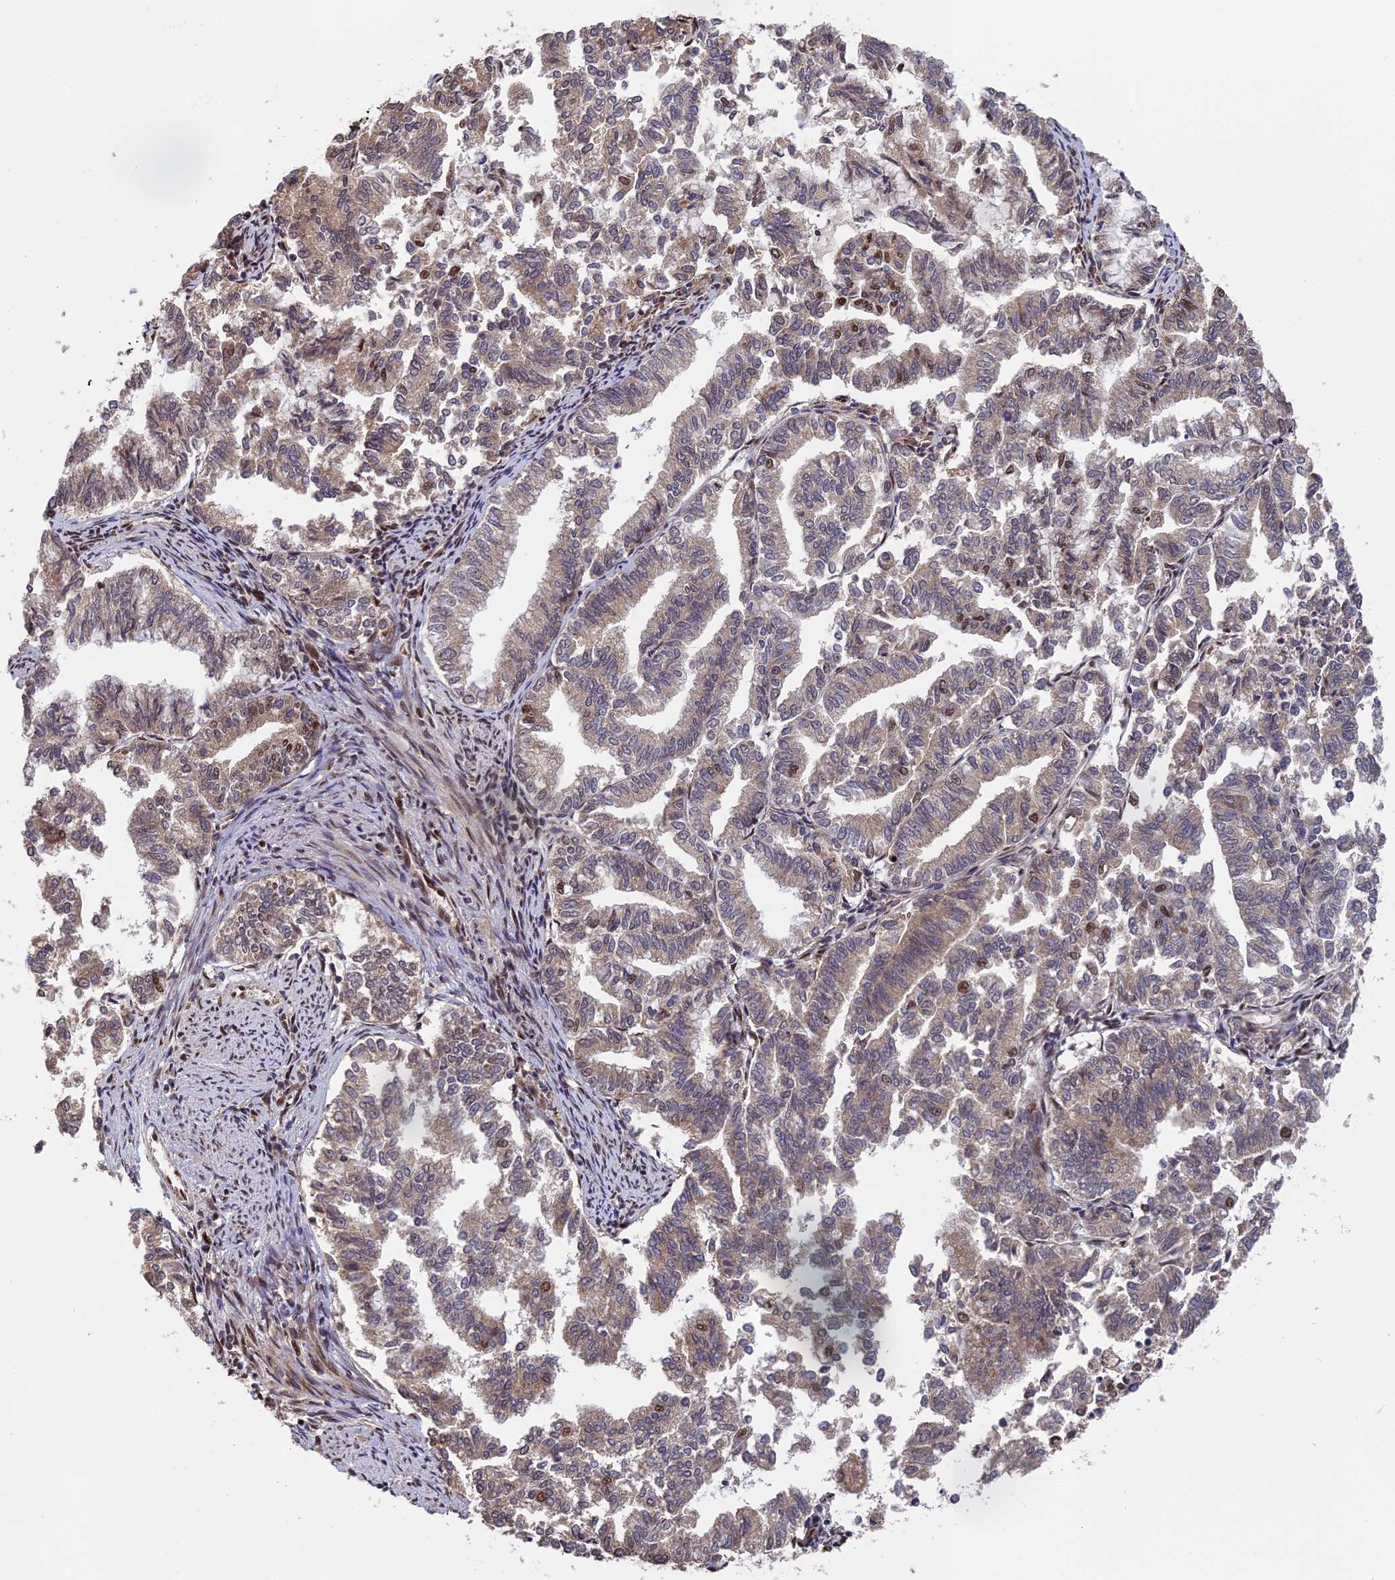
{"staining": {"intensity": "moderate", "quantity": "<25%", "location": "cytoplasmic/membranous,nuclear"}, "tissue": "endometrial cancer", "cell_type": "Tumor cells", "image_type": "cancer", "snomed": [{"axis": "morphology", "description": "Adenocarcinoma, NOS"}, {"axis": "topography", "description": "Endometrium"}], "caption": "A high-resolution photomicrograph shows immunohistochemistry (IHC) staining of adenocarcinoma (endometrial), which reveals moderate cytoplasmic/membranous and nuclear positivity in about <25% of tumor cells.", "gene": "OSBPL1A", "patient": {"sex": "female", "age": 79}}